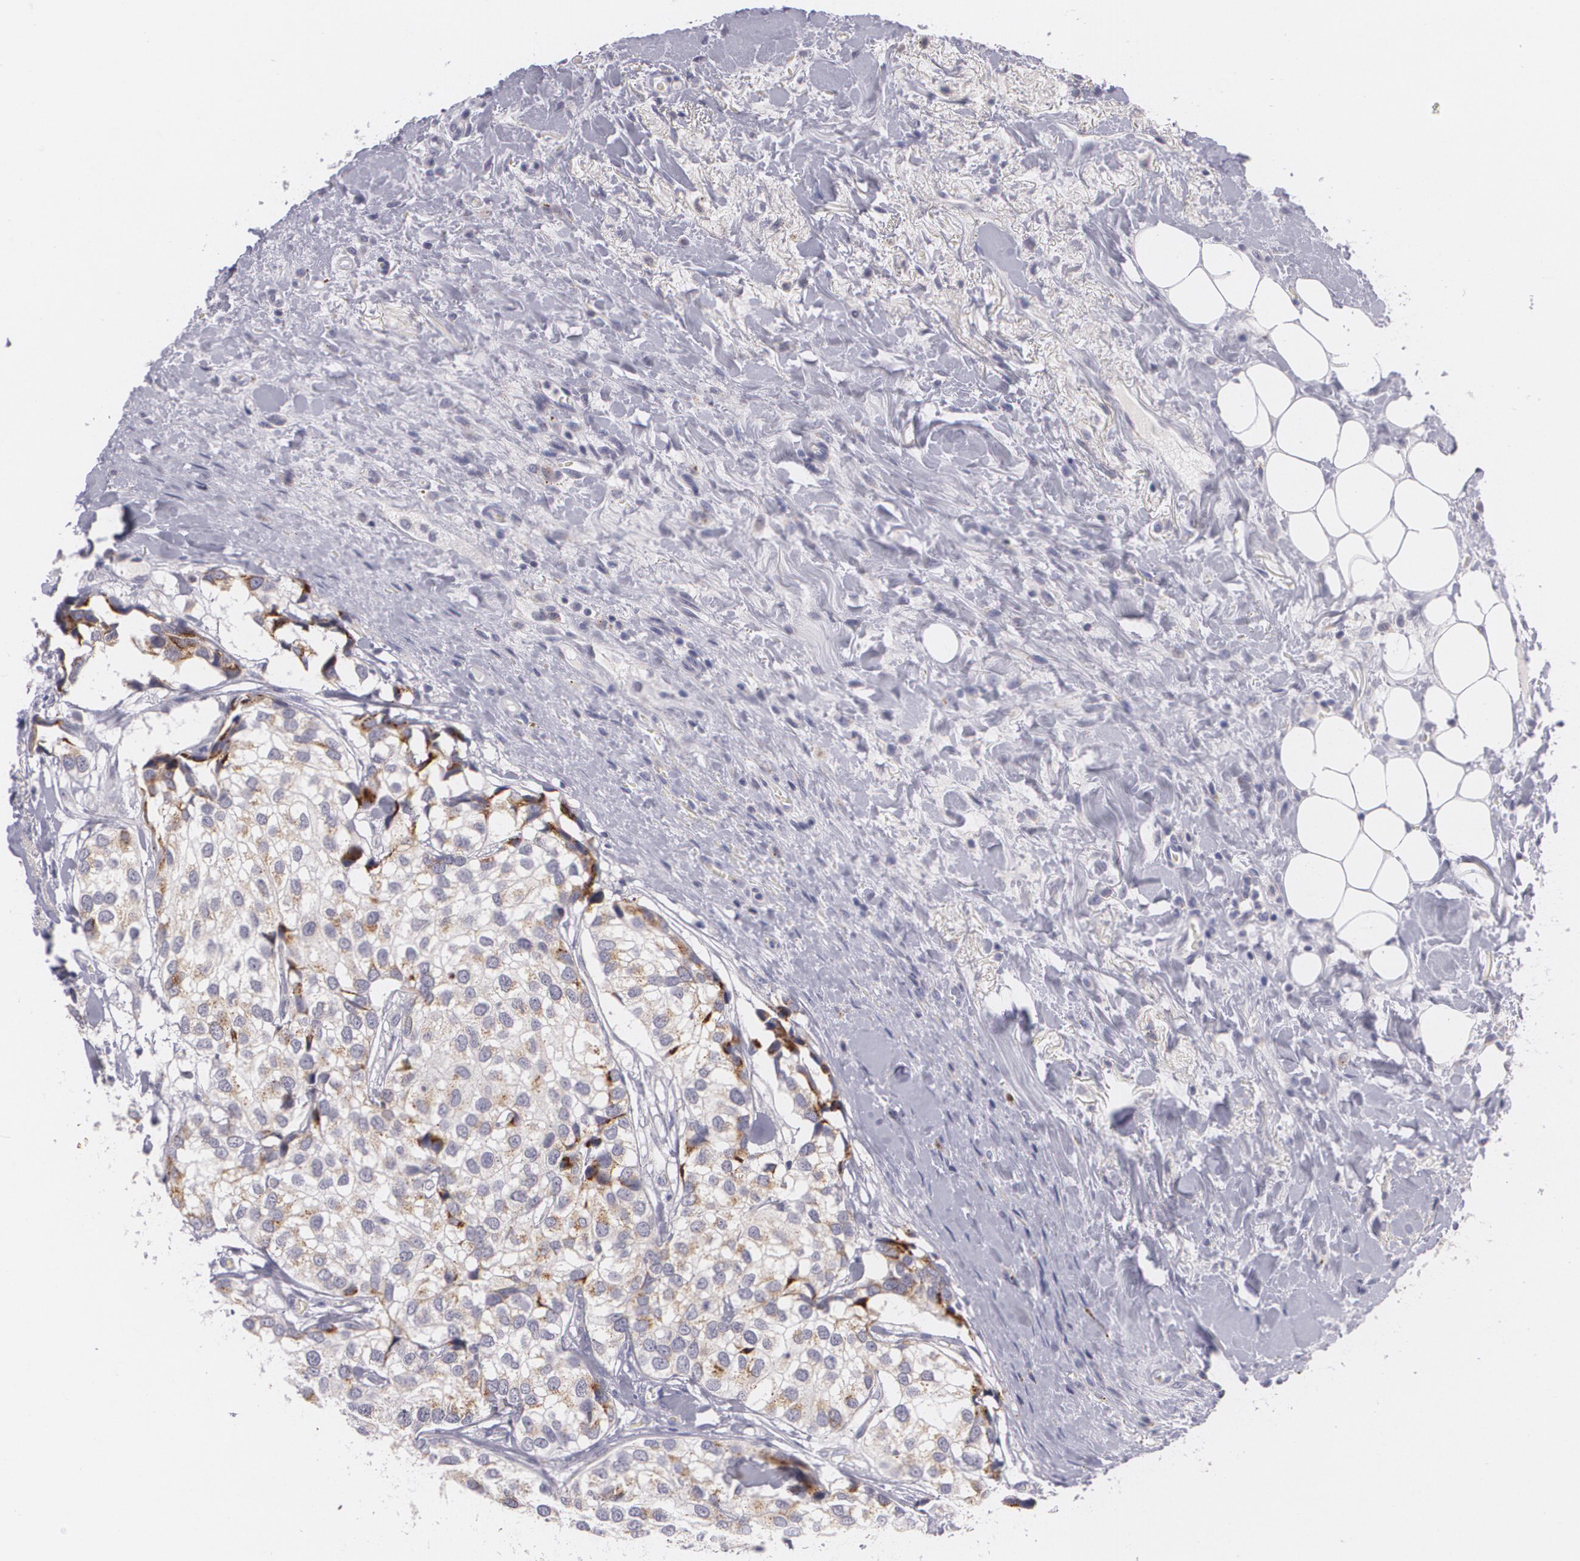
{"staining": {"intensity": "moderate", "quantity": "<25%", "location": "cytoplasmic/membranous"}, "tissue": "breast cancer", "cell_type": "Tumor cells", "image_type": "cancer", "snomed": [{"axis": "morphology", "description": "Duct carcinoma"}, {"axis": "topography", "description": "Breast"}], "caption": "The immunohistochemical stain shows moderate cytoplasmic/membranous positivity in tumor cells of breast cancer (intraductal carcinoma) tissue.", "gene": "CILK1", "patient": {"sex": "female", "age": 68}}